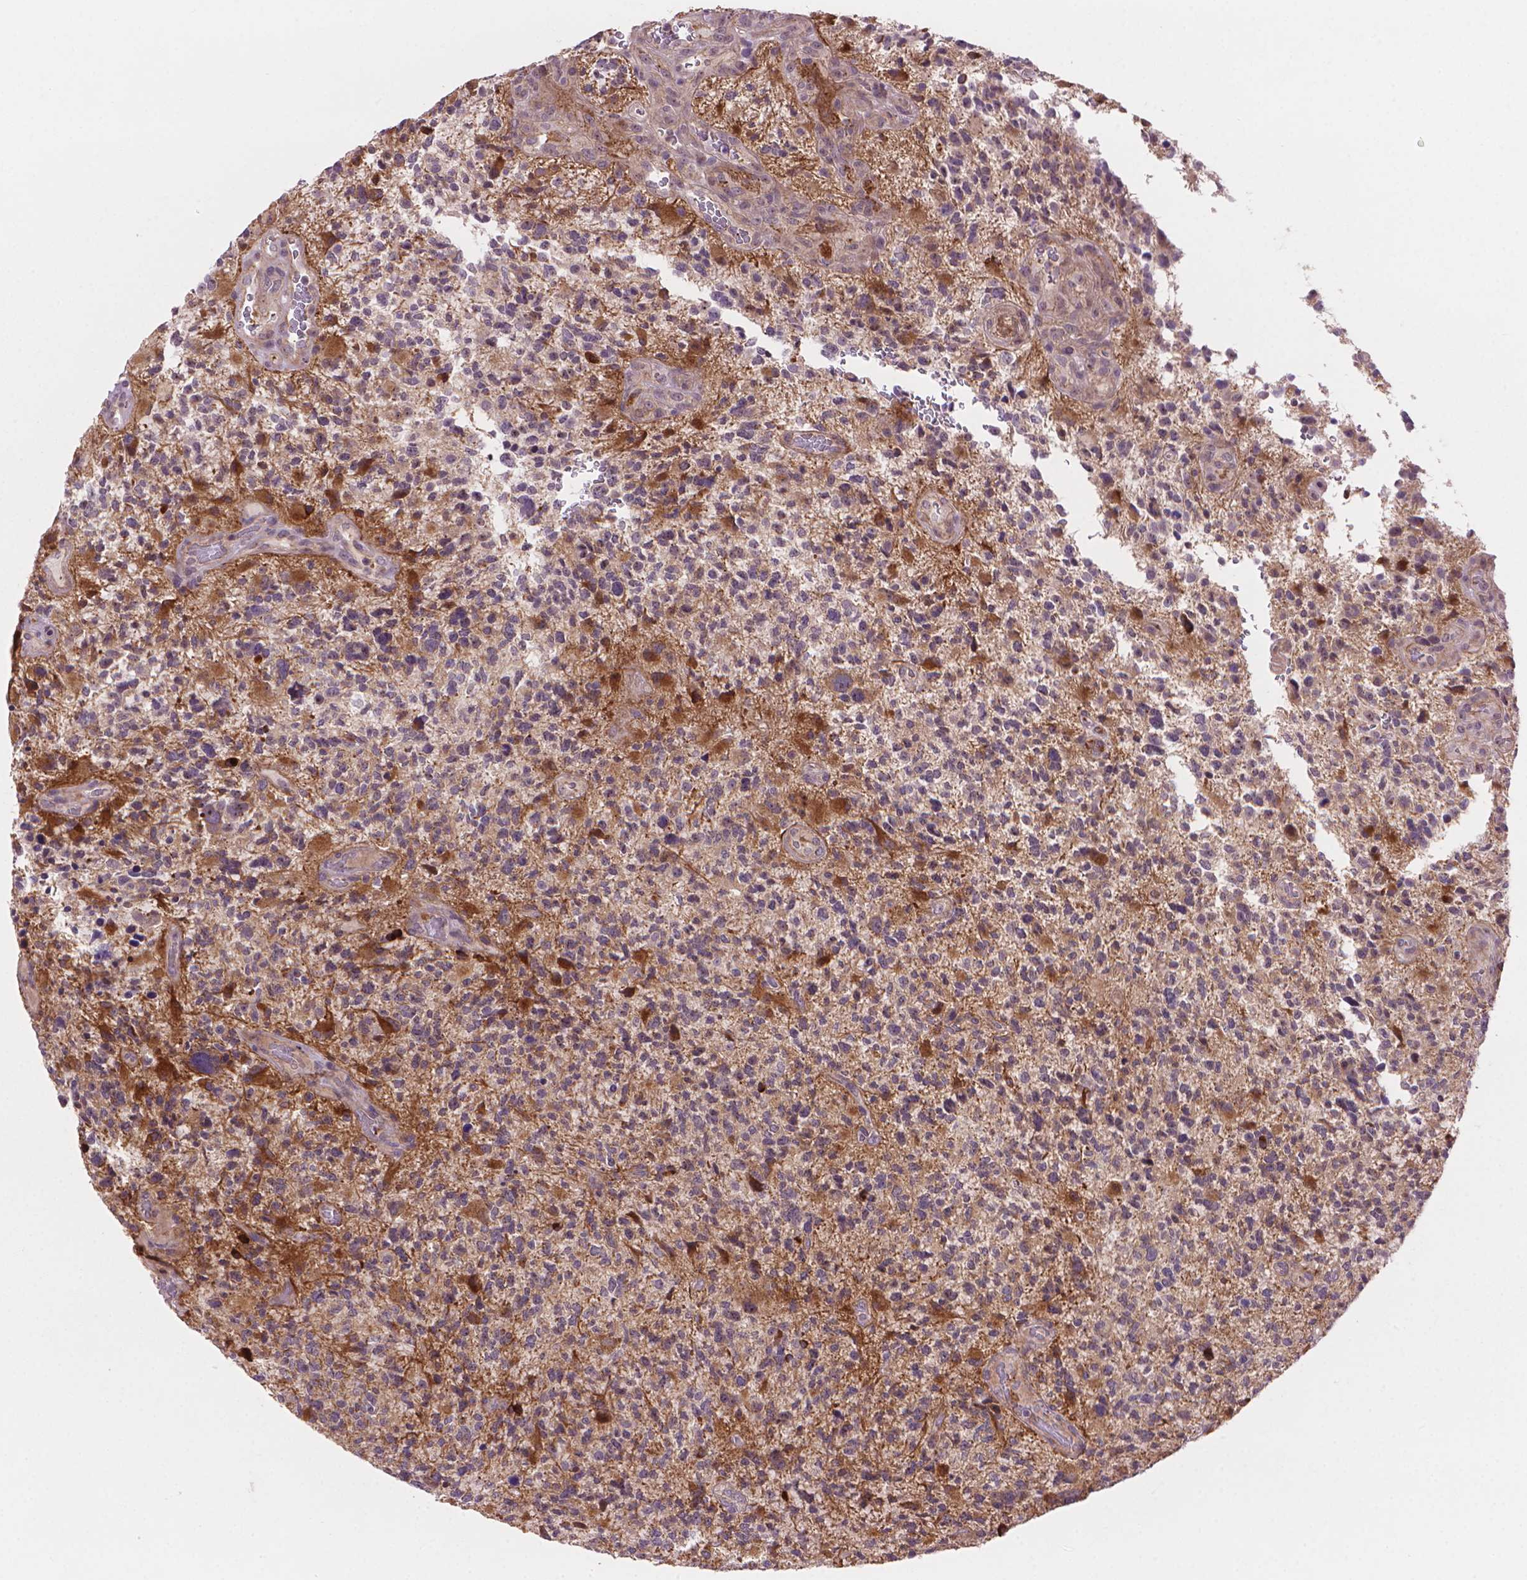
{"staining": {"intensity": "moderate", "quantity": "<25%", "location": "cytoplasmic/membranous"}, "tissue": "glioma", "cell_type": "Tumor cells", "image_type": "cancer", "snomed": [{"axis": "morphology", "description": "Glioma, malignant, High grade"}, {"axis": "topography", "description": "Brain"}], "caption": "The micrograph displays a brown stain indicating the presence of a protein in the cytoplasmic/membranous of tumor cells in high-grade glioma (malignant).", "gene": "AMMECR1", "patient": {"sex": "female", "age": 71}}